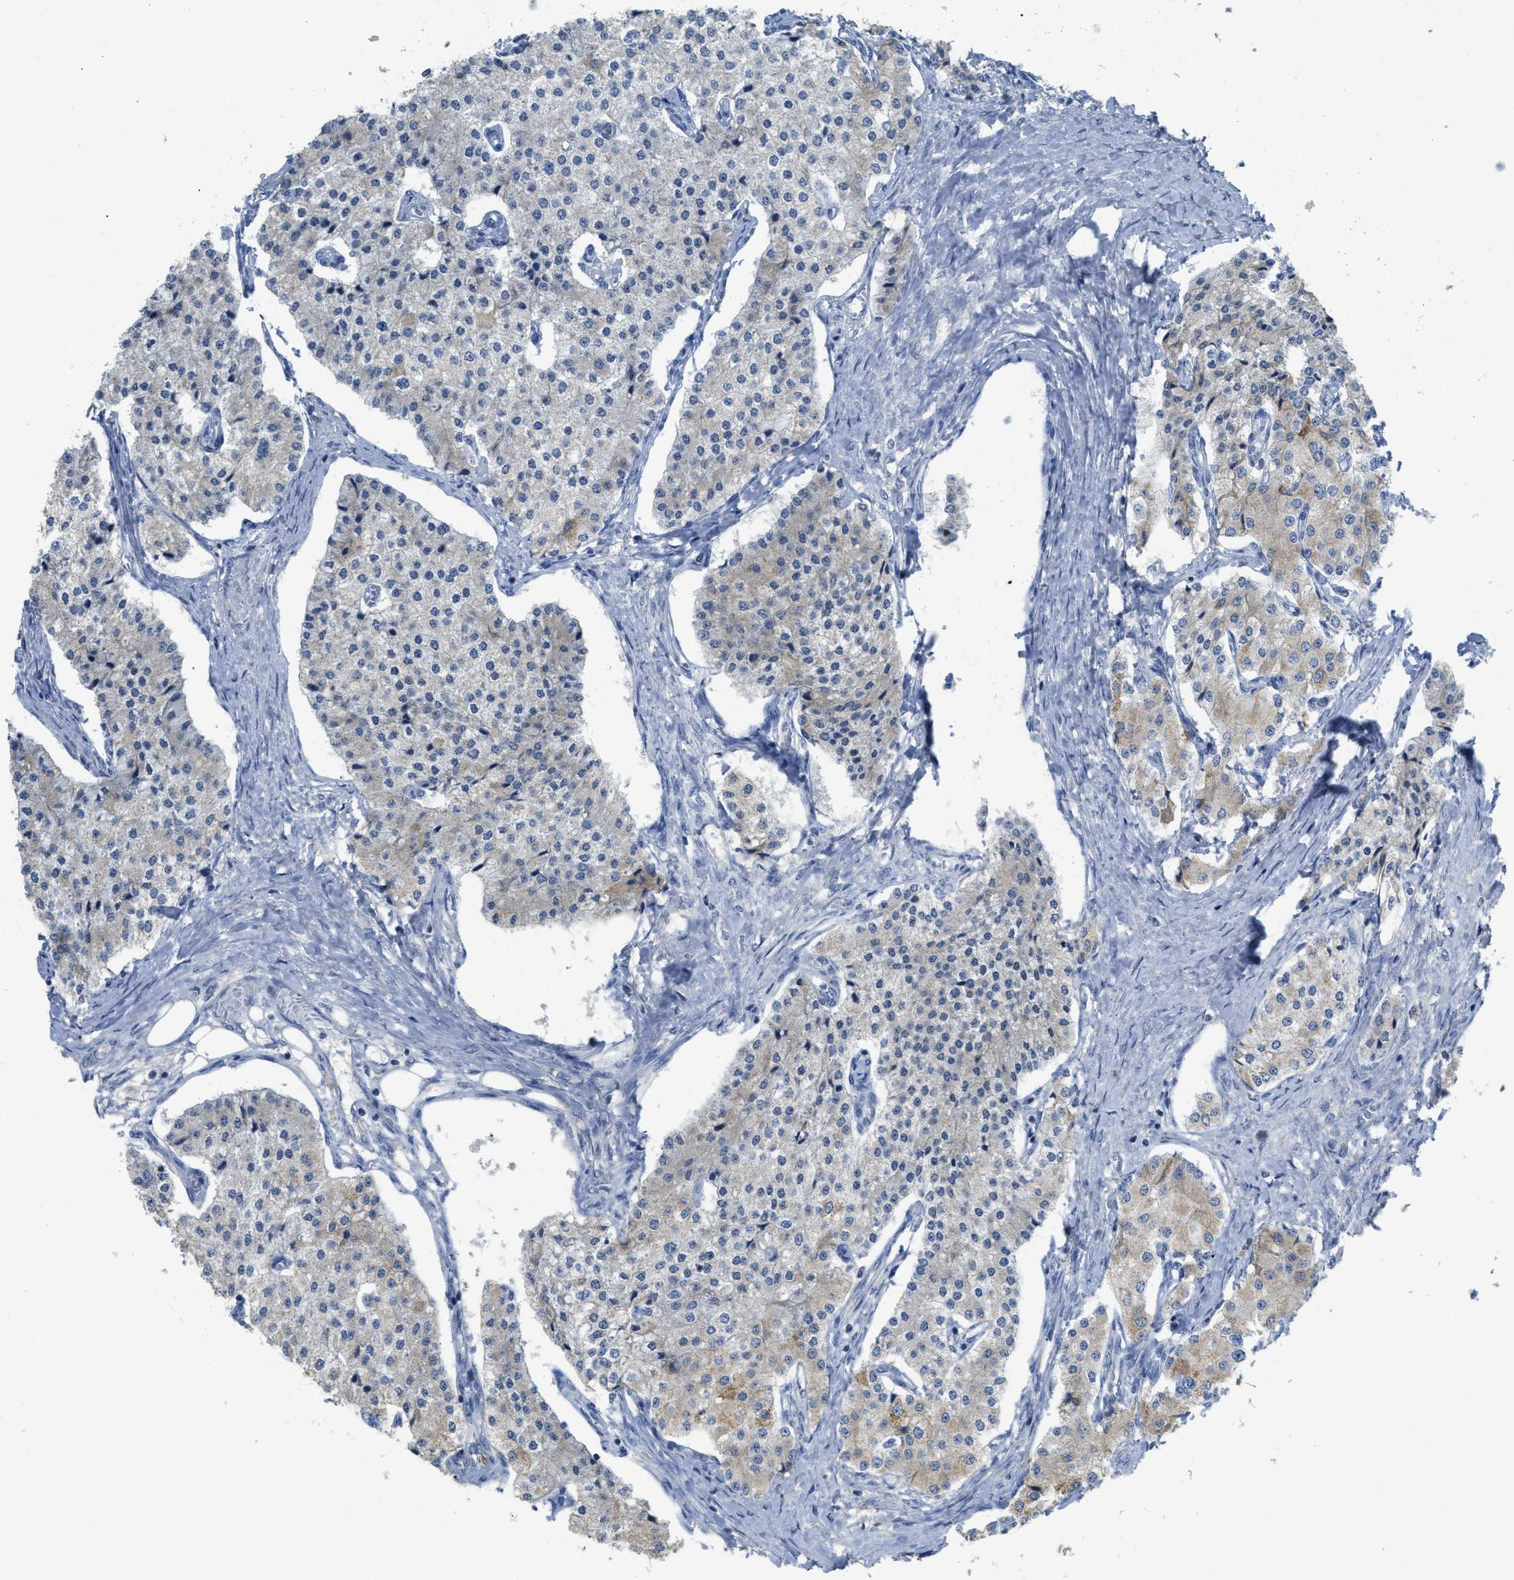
{"staining": {"intensity": "negative", "quantity": "none", "location": "none"}, "tissue": "carcinoid", "cell_type": "Tumor cells", "image_type": "cancer", "snomed": [{"axis": "morphology", "description": "Carcinoid, malignant, NOS"}, {"axis": "topography", "description": "Colon"}], "caption": "This is a image of IHC staining of carcinoid, which shows no positivity in tumor cells.", "gene": "SFXN2", "patient": {"sex": "female", "age": 52}}